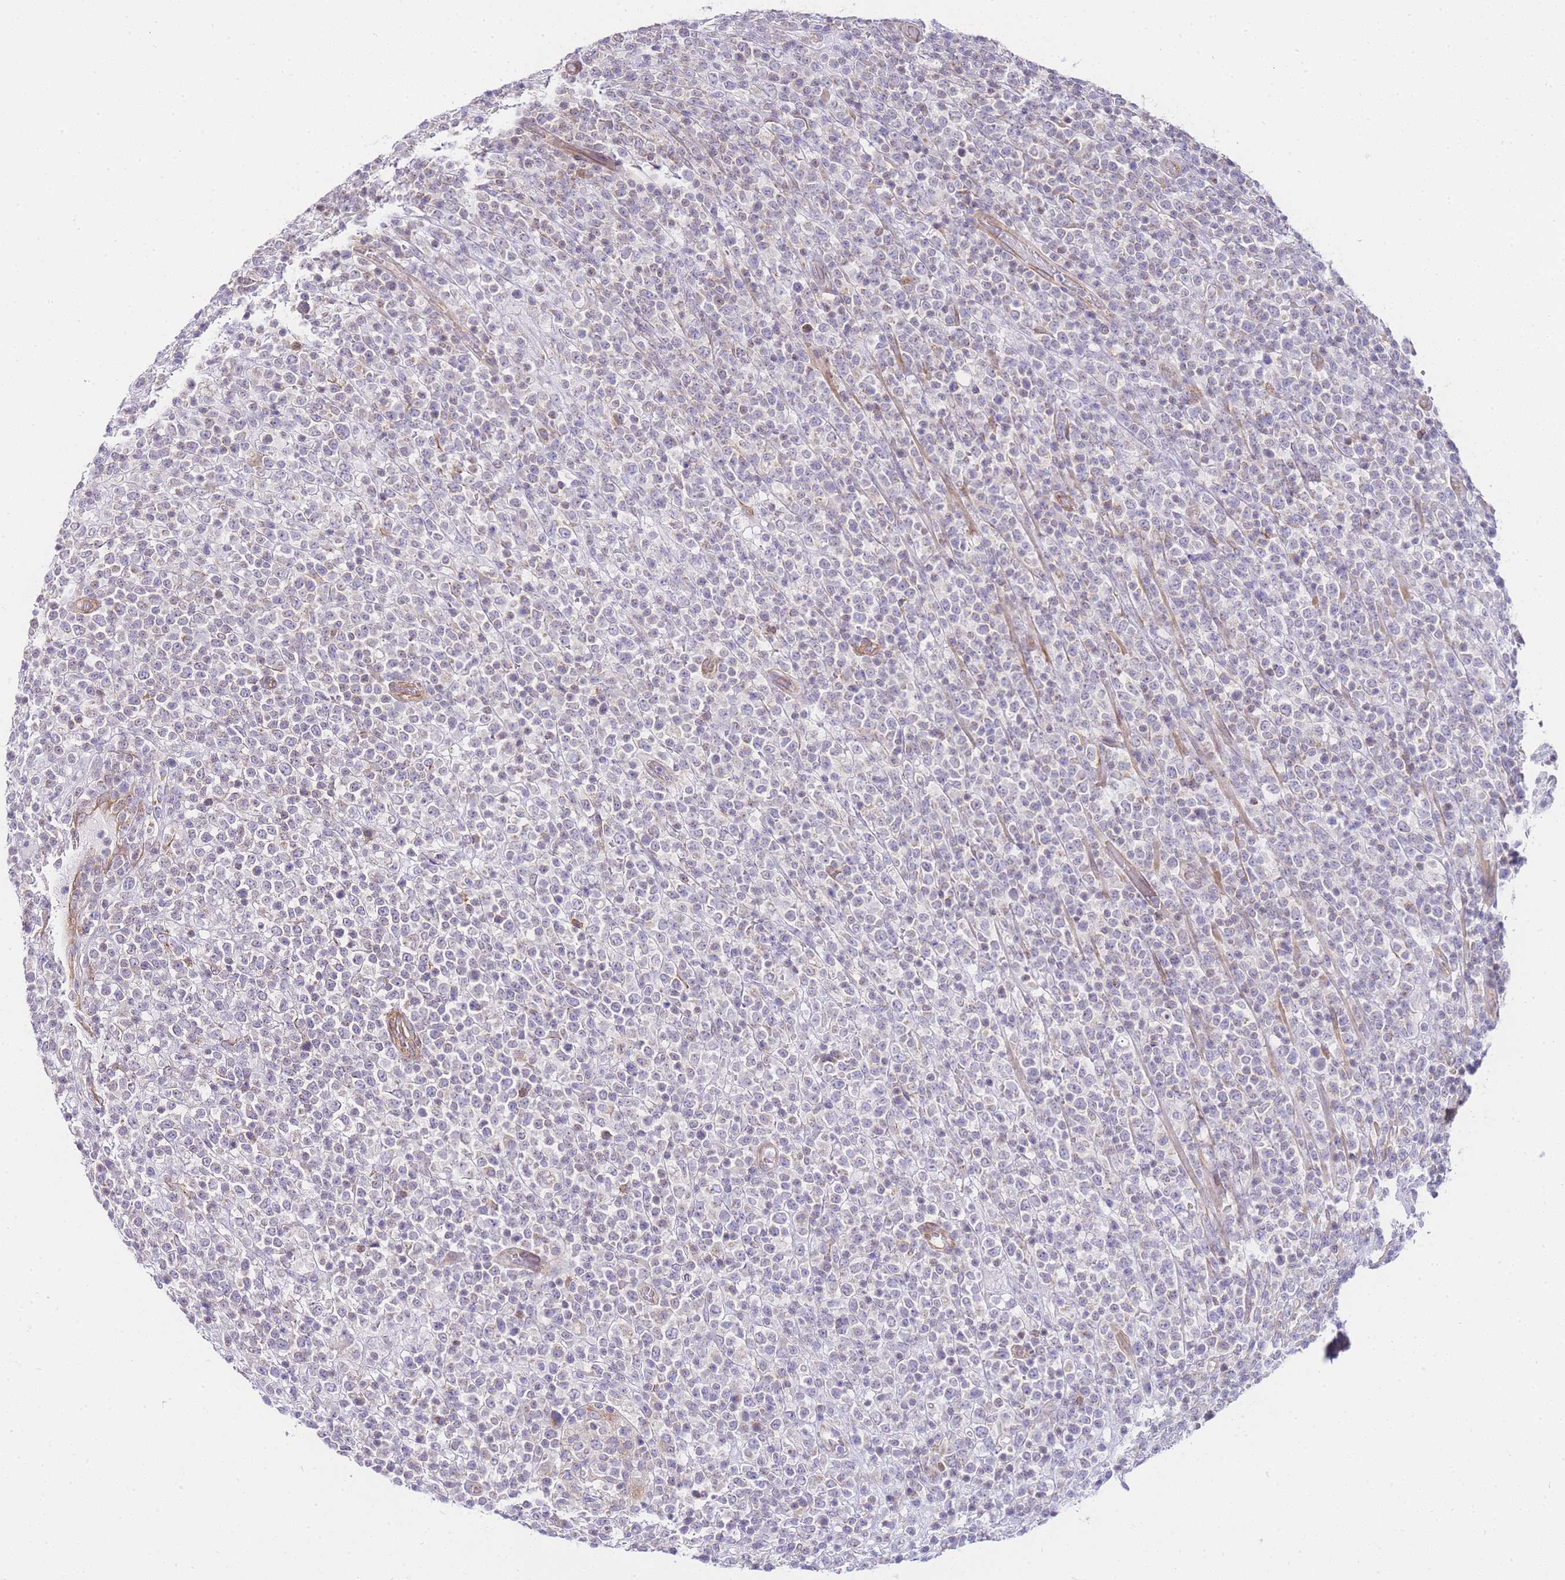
{"staining": {"intensity": "negative", "quantity": "none", "location": "none"}, "tissue": "lymphoma", "cell_type": "Tumor cells", "image_type": "cancer", "snomed": [{"axis": "morphology", "description": "Malignant lymphoma, non-Hodgkin's type, High grade"}, {"axis": "topography", "description": "Colon"}], "caption": "This is a photomicrograph of immunohistochemistry (IHC) staining of lymphoma, which shows no staining in tumor cells.", "gene": "PDCD7", "patient": {"sex": "female", "age": 53}}